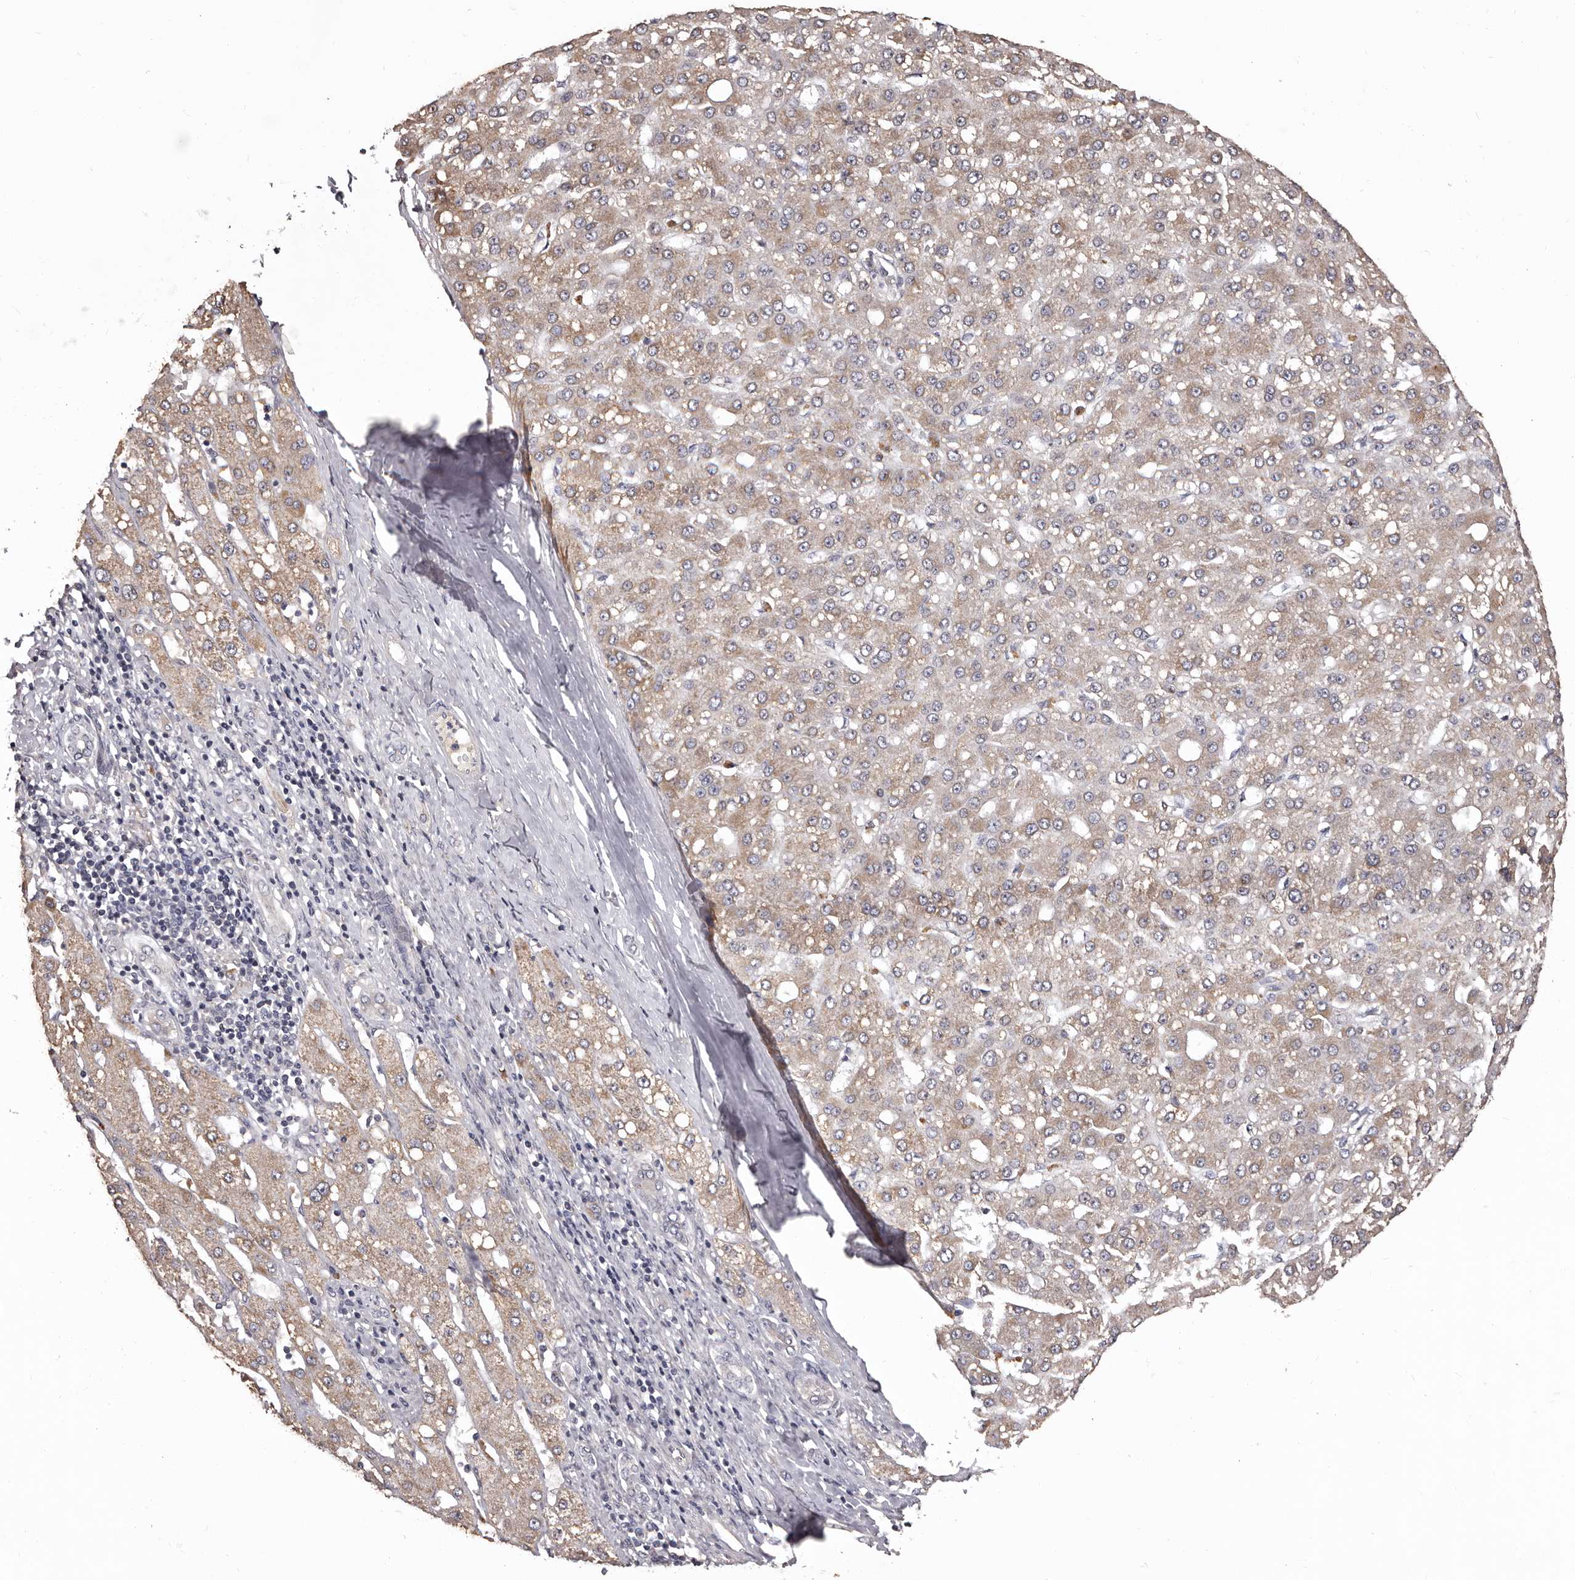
{"staining": {"intensity": "weak", "quantity": ">75%", "location": "cytoplasmic/membranous"}, "tissue": "liver cancer", "cell_type": "Tumor cells", "image_type": "cancer", "snomed": [{"axis": "morphology", "description": "Carcinoma, Hepatocellular, NOS"}, {"axis": "topography", "description": "Liver"}], "caption": "Hepatocellular carcinoma (liver) tissue displays weak cytoplasmic/membranous expression in approximately >75% of tumor cells The protein is stained brown, and the nuclei are stained in blue (DAB IHC with brightfield microscopy, high magnification).", "gene": "ETNK1", "patient": {"sex": "male", "age": 67}}